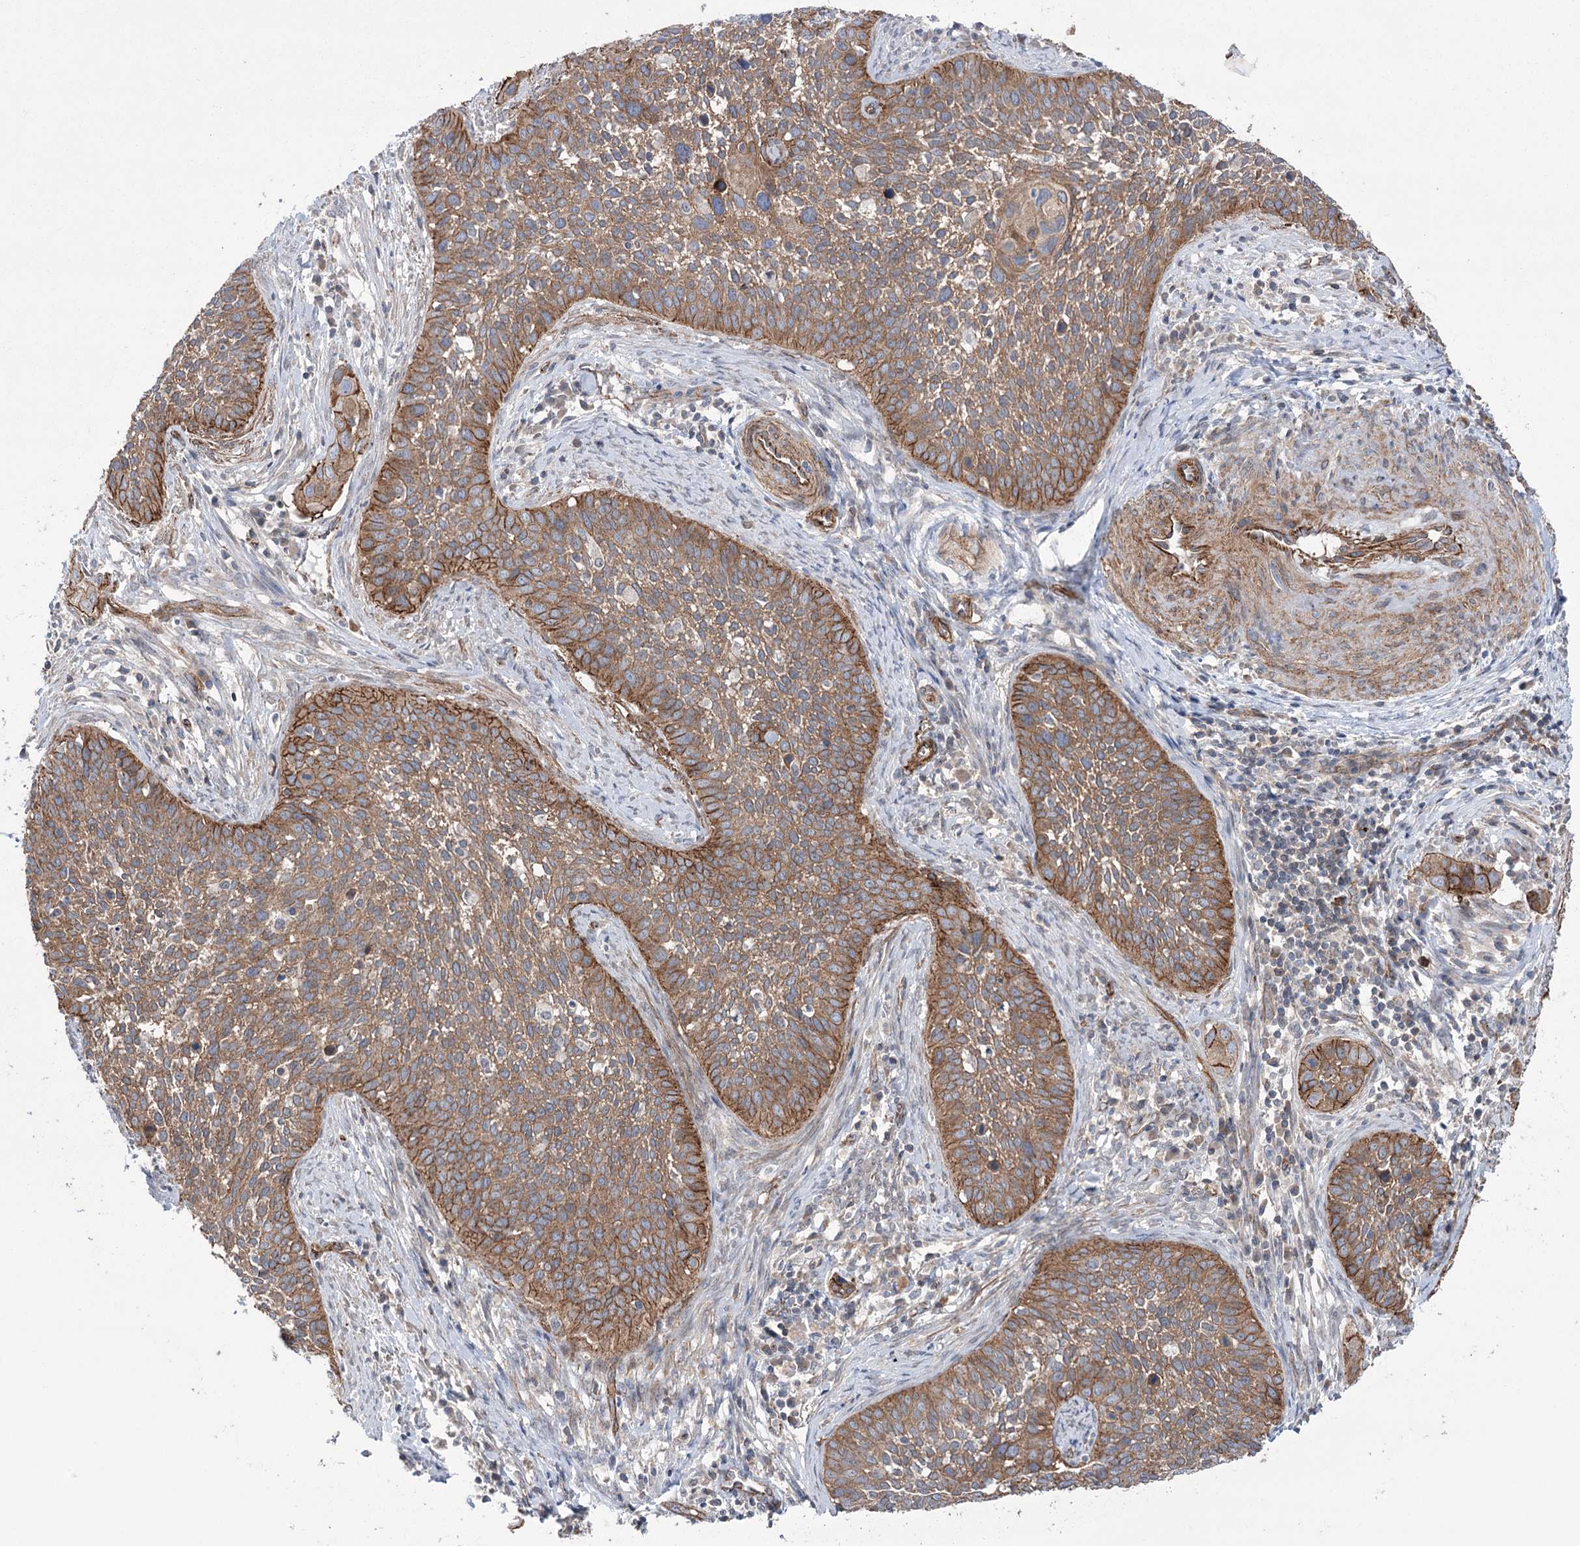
{"staining": {"intensity": "moderate", "quantity": ">75%", "location": "cytoplasmic/membranous"}, "tissue": "cervical cancer", "cell_type": "Tumor cells", "image_type": "cancer", "snomed": [{"axis": "morphology", "description": "Squamous cell carcinoma, NOS"}, {"axis": "topography", "description": "Cervix"}], "caption": "Human cervical cancer stained with a brown dye demonstrates moderate cytoplasmic/membranous positive staining in about >75% of tumor cells.", "gene": "TRIM71", "patient": {"sex": "female", "age": 34}}